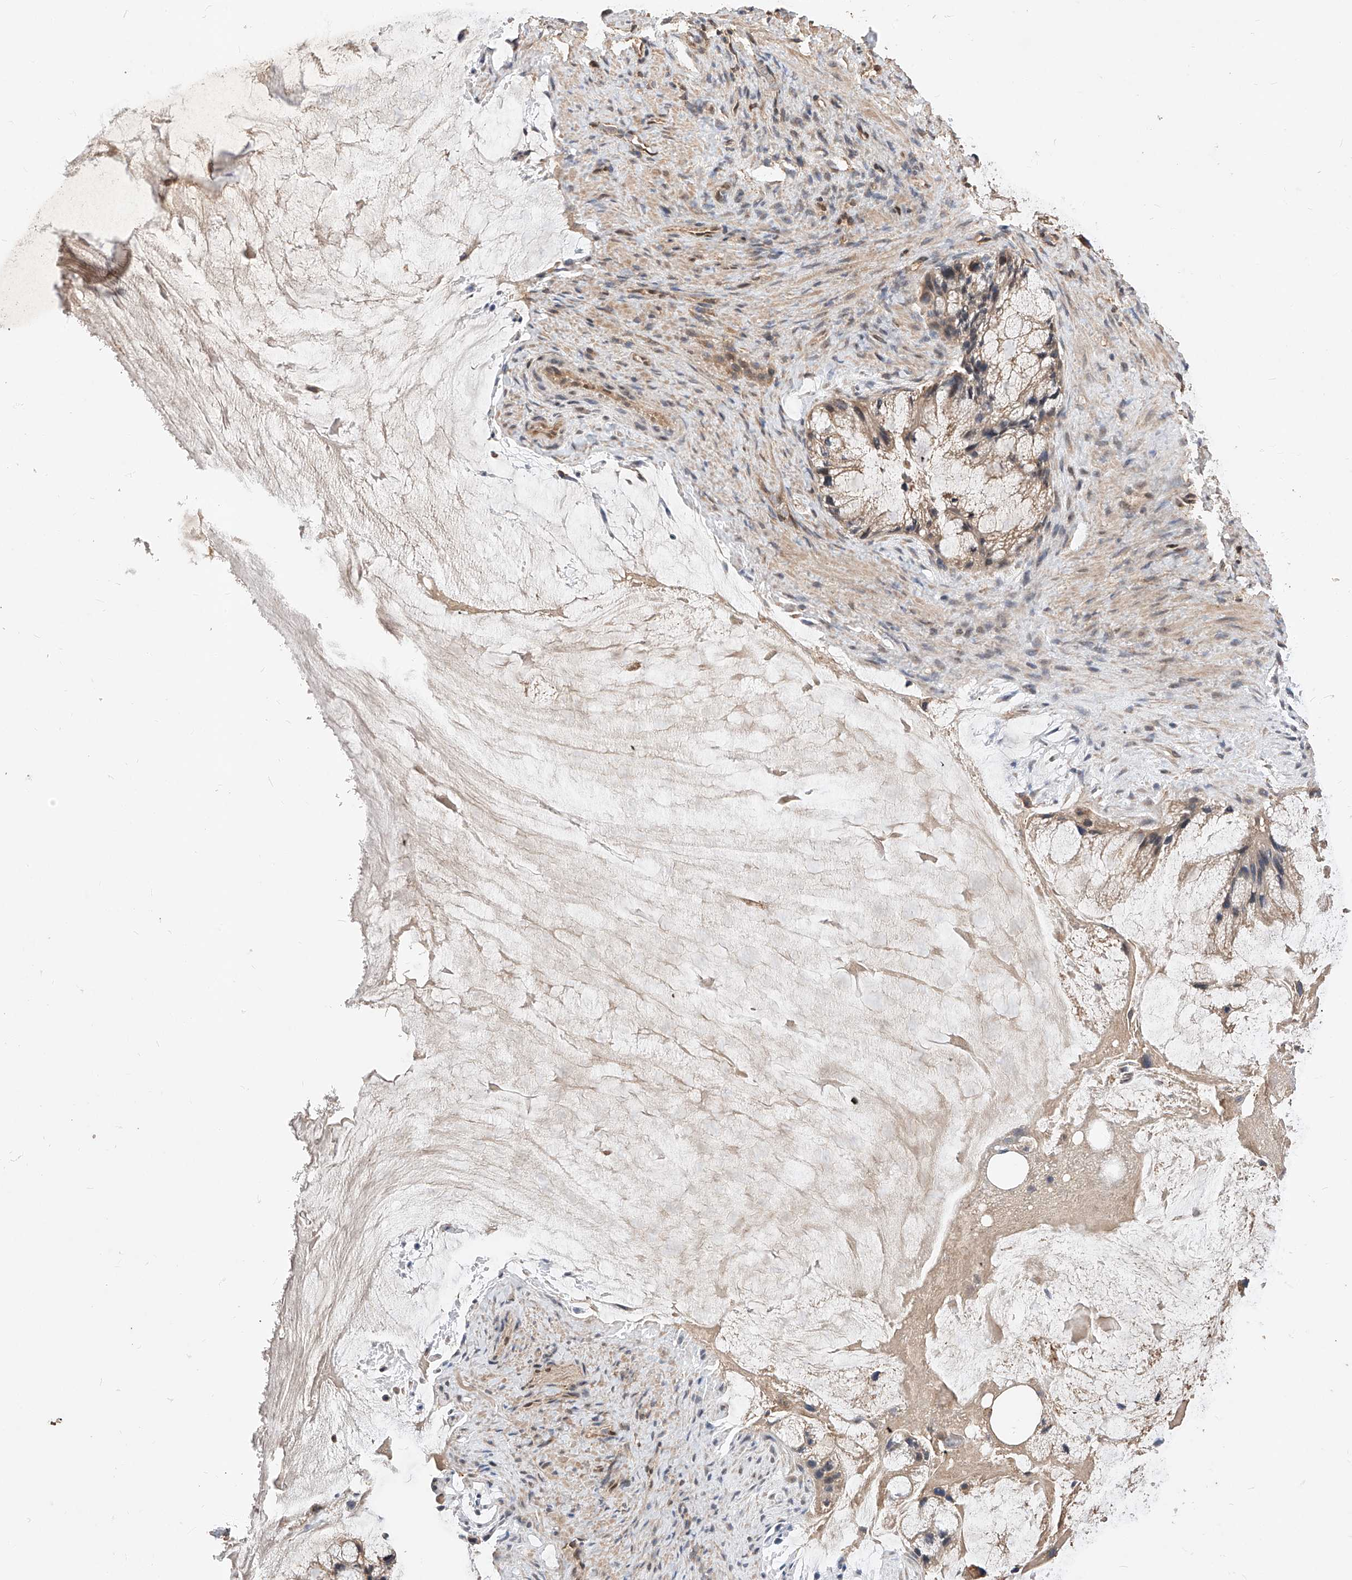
{"staining": {"intensity": "weak", "quantity": "<25%", "location": "cytoplasmic/membranous"}, "tissue": "ovarian cancer", "cell_type": "Tumor cells", "image_type": "cancer", "snomed": [{"axis": "morphology", "description": "Cystadenocarcinoma, mucinous, NOS"}, {"axis": "topography", "description": "Ovary"}], "caption": "Immunohistochemistry of ovarian cancer reveals no positivity in tumor cells.", "gene": "RILPL2", "patient": {"sex": "female", "age": 37}}